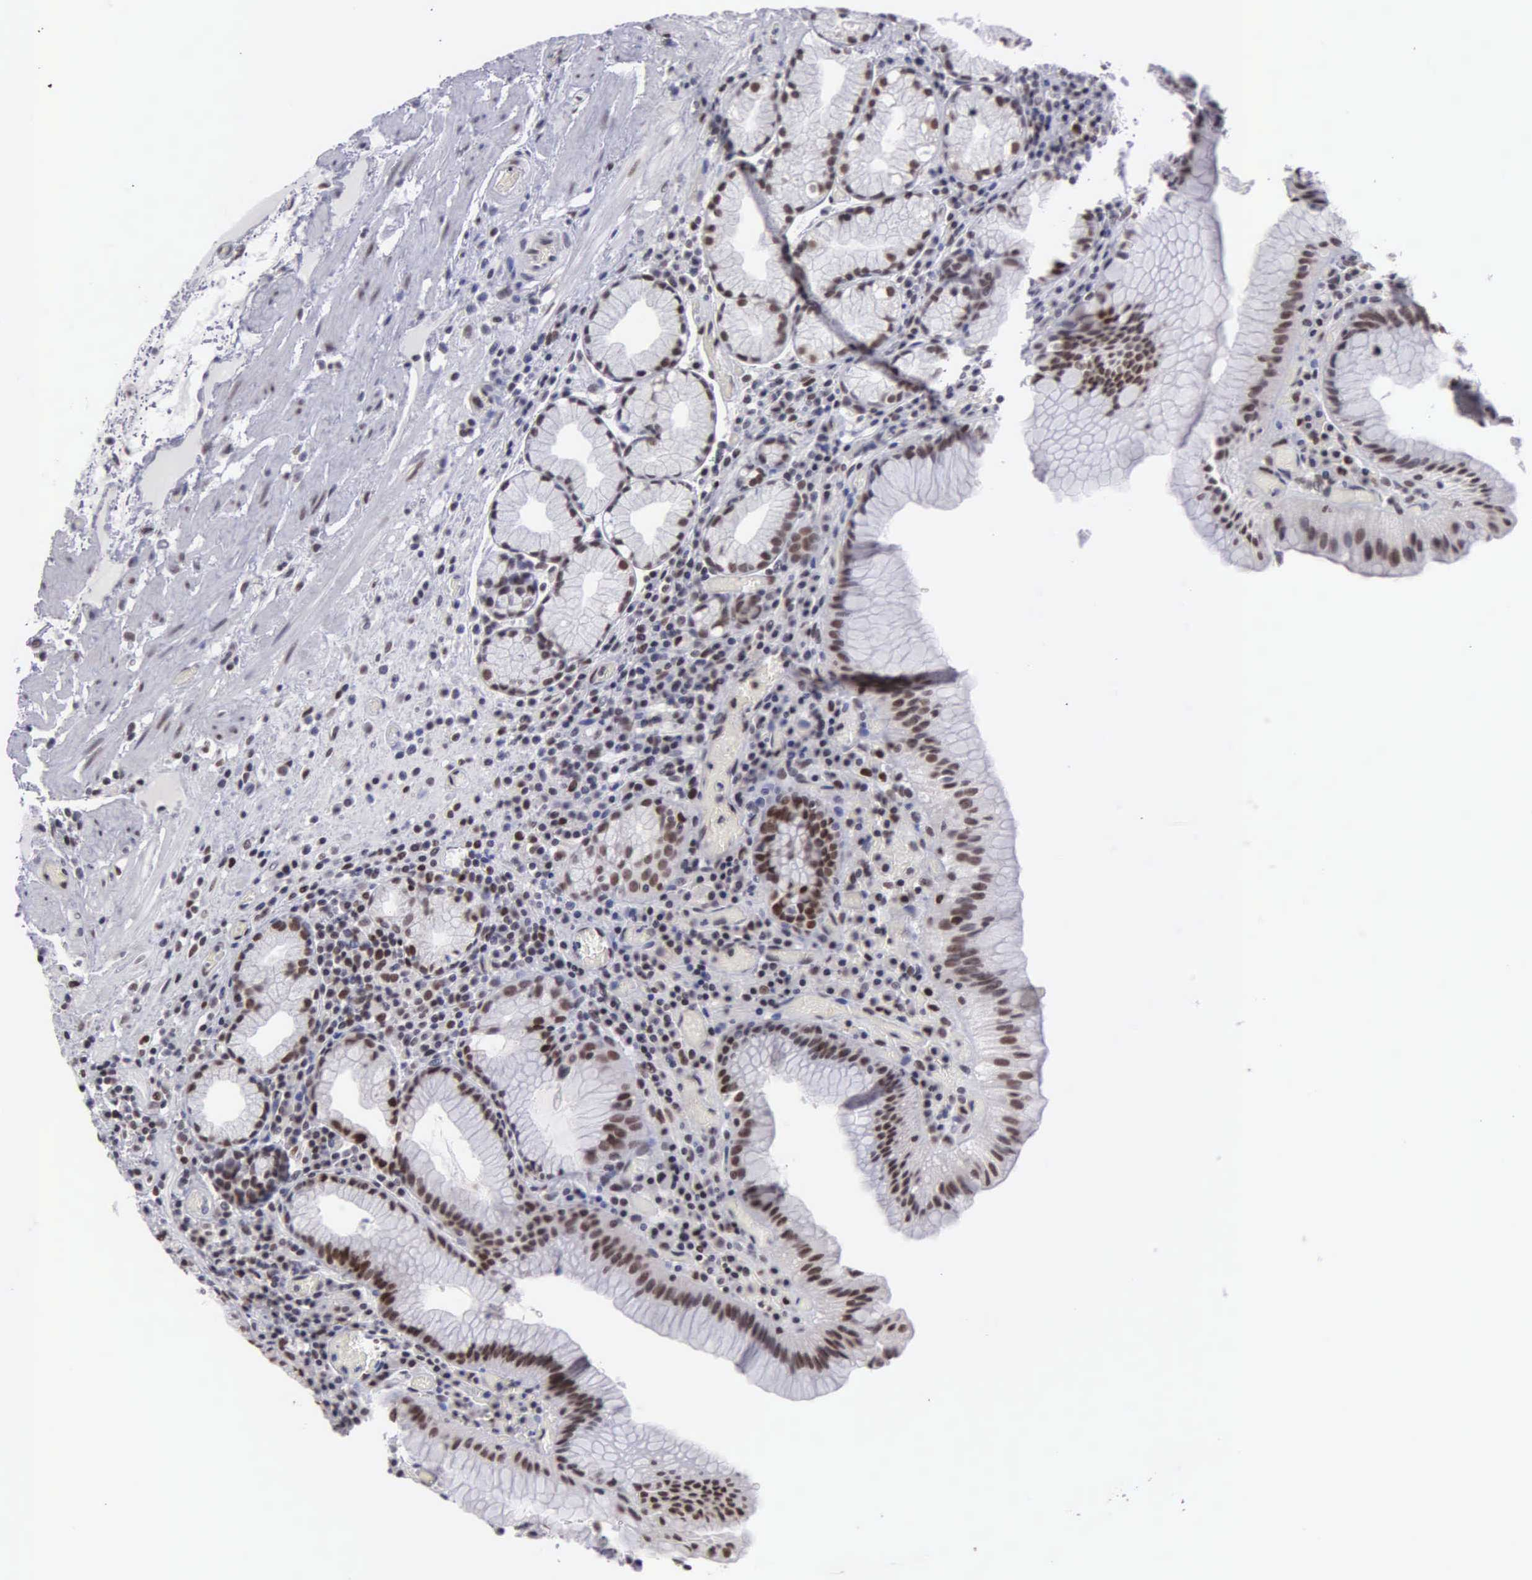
{"staining": {"intensity": "strong", "quantity": "25%-75%", "location": "nuclear"}, "tissue": "stomach", "cell_type": "Glandular cells", "image_type": "normal", "snomed": [{"axis": "morphology", "description": "Normal tissue, NOS"}, {"axis": "topography", "description": "Stomach, lower"}, {"axis": "topography", "description": "Duodenum"}], "caption": "Immunohistochemical staining of unremarkable human stomach exhibits strong nuclear protein positivity in about 25%-75% of glandular cells. Using DAB (3,3'-diaminobenzidine) (brown) and hematoxylin (blue) stains, captured at high magnification using brightfield microscopy.", "gene": "UBR7", "patient": {"sex": "male", "age": 84}}